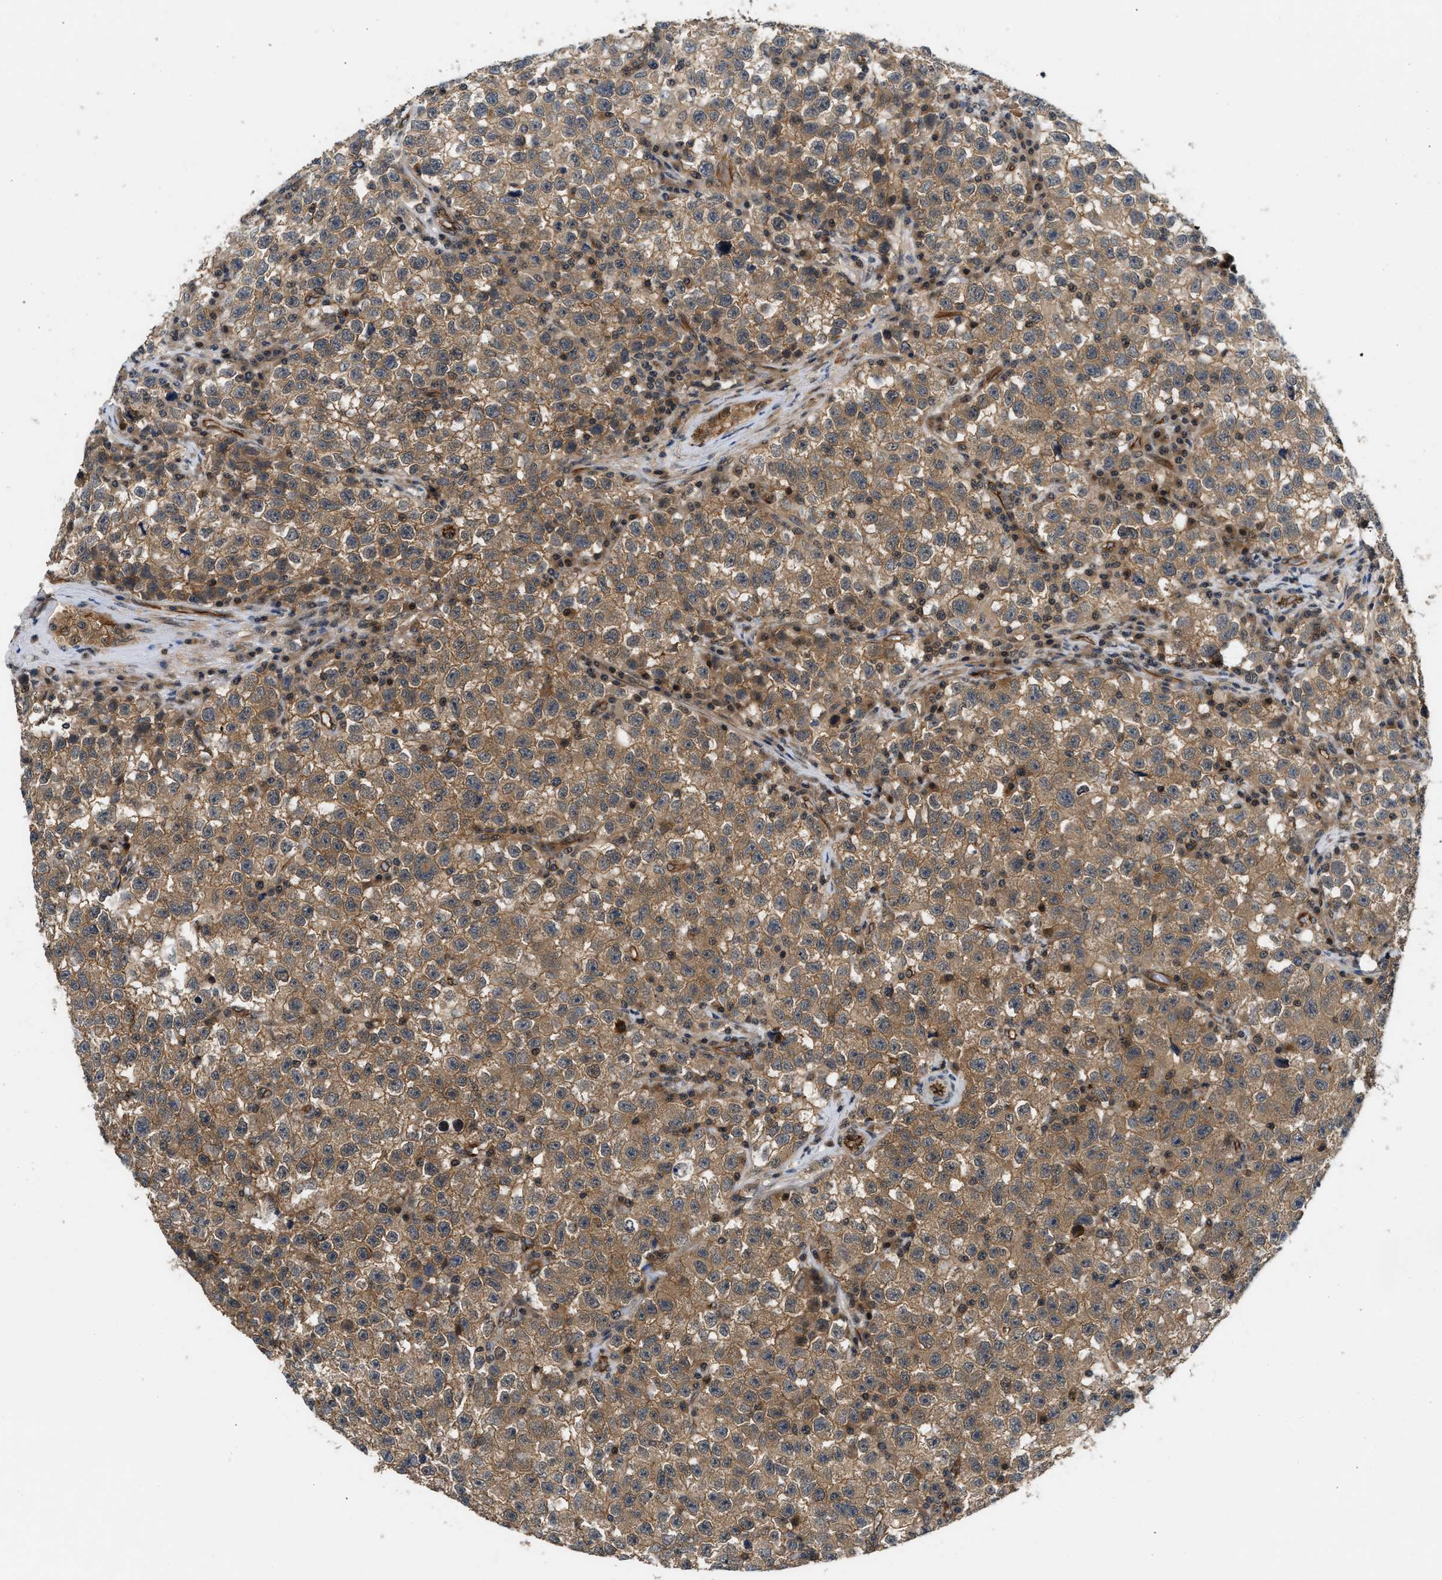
{"staining": {"intensity": "moderate", "quantity": ">75%", "location": "cytoplasmic/membranous"}, "tissue": "testis cancer", "cell_type": "Tumor cells", "image_type": "cancer", "snomed": [{"axis": "morphology", "description": "Seminoma, NOS"}, {"axis": "topography", "description": "Testis"}], "caption": "Immunohistochemistry image of human seminoma (testis) stained for a protein (brown), which reveals medium levels of moderate cytoplasmic/membranous positivity in about >75% of tumor cells.", "gene": "COPS2", "patient": {"sex": "male", "age": 22}}